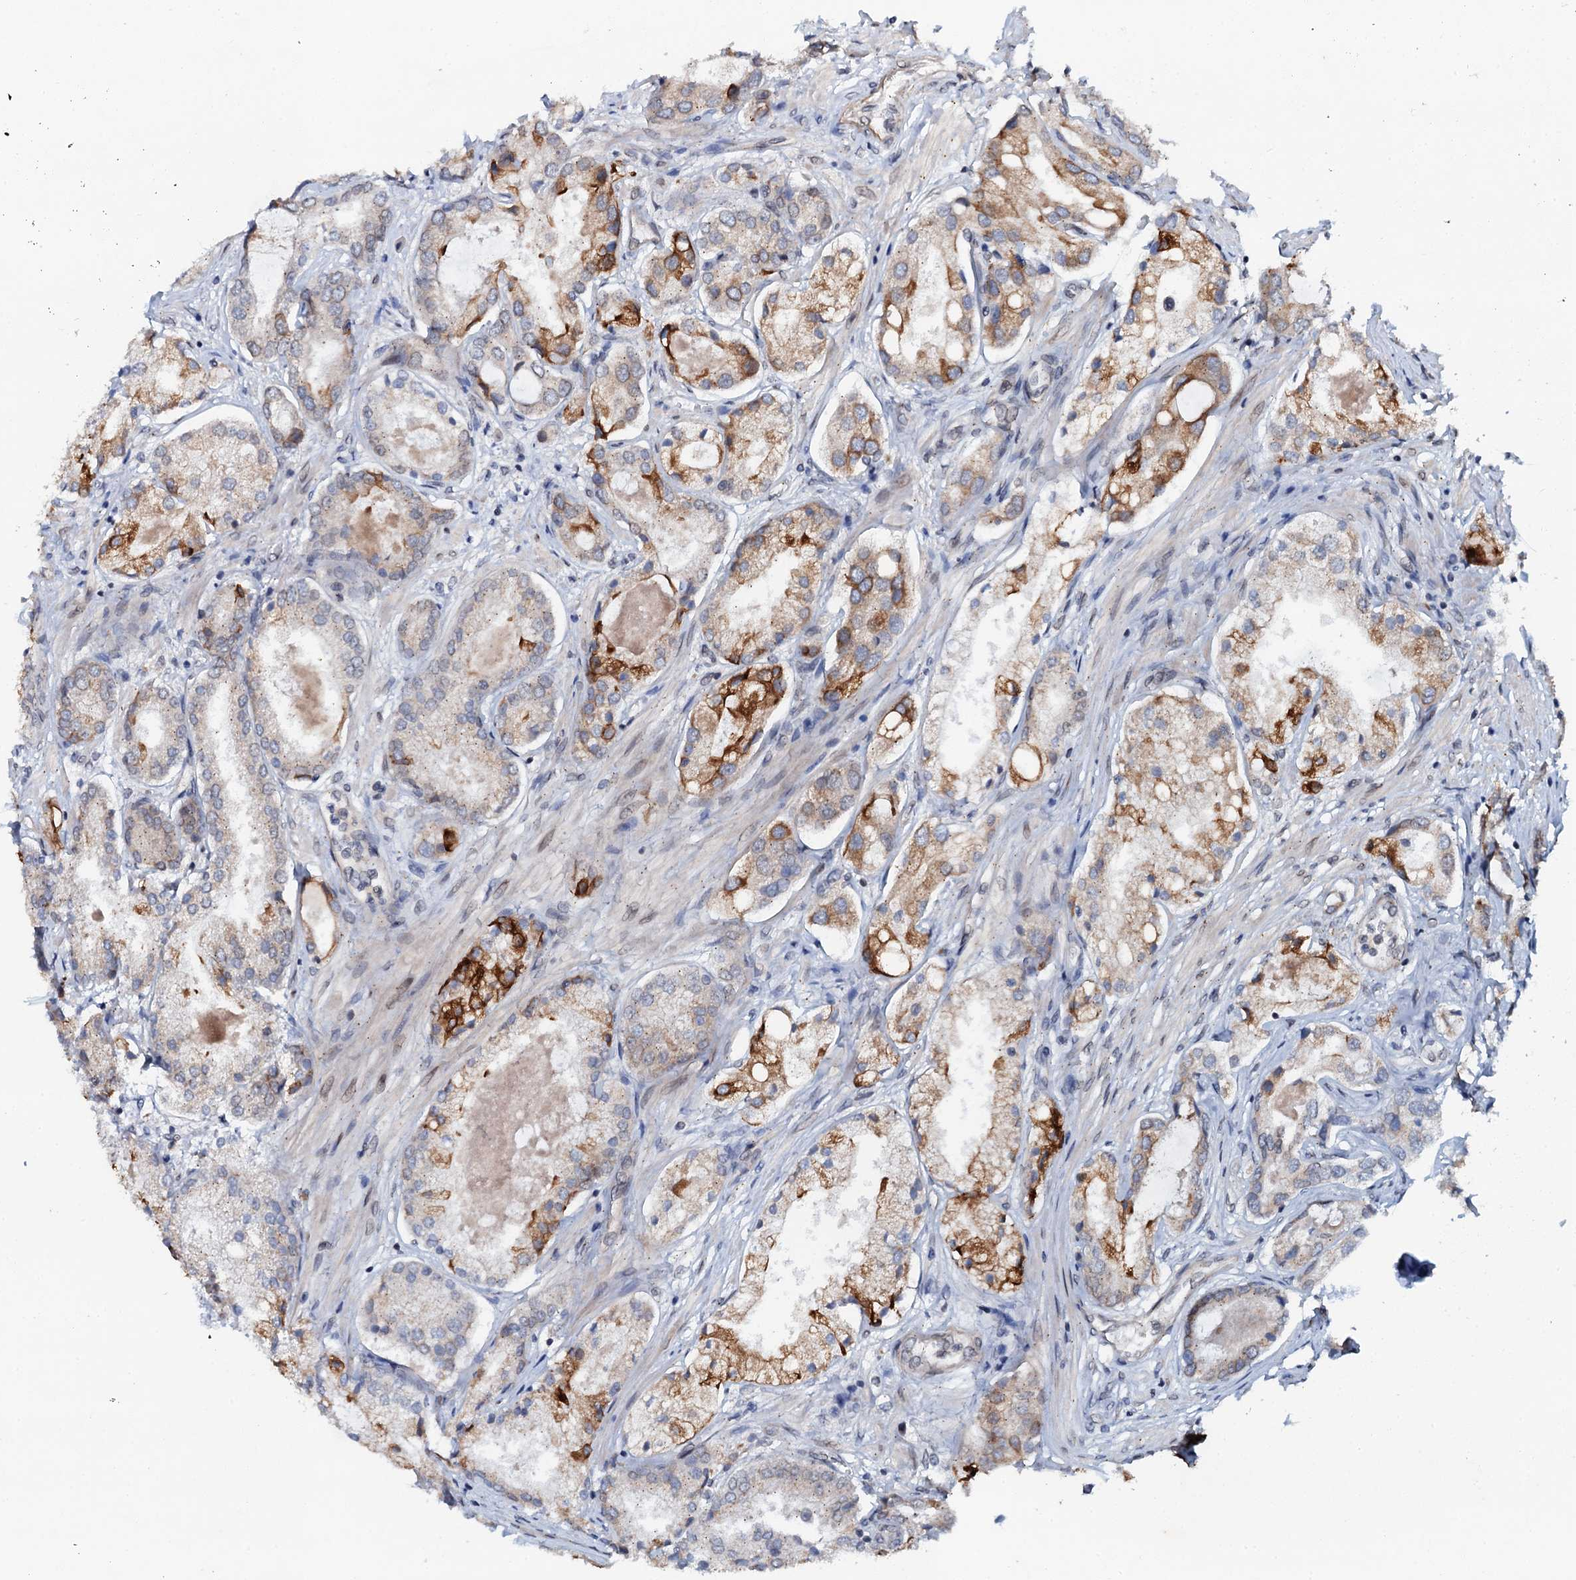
{"staining": {"intensity": "strong", "quantity": "<25%", "location": "cytoplasmic/membranous"}, "tissue": "prostate cancer", "cell_type": "Tumor cells", "image_type": "cancer", "snomed": [{"axis": "morphology", "description": "Adenocarcinoma, Low grade"}, {"axis": "topography", "description": "Prostate"}], "caption": "Prostate cancer tissue reveals strong cytoplasmic/membranous positivity in about <25% of tumor cells, visualized by immunohistochemistry.", "gene": "SNTA1", "patient": {"sex": "male", "age": 68}}